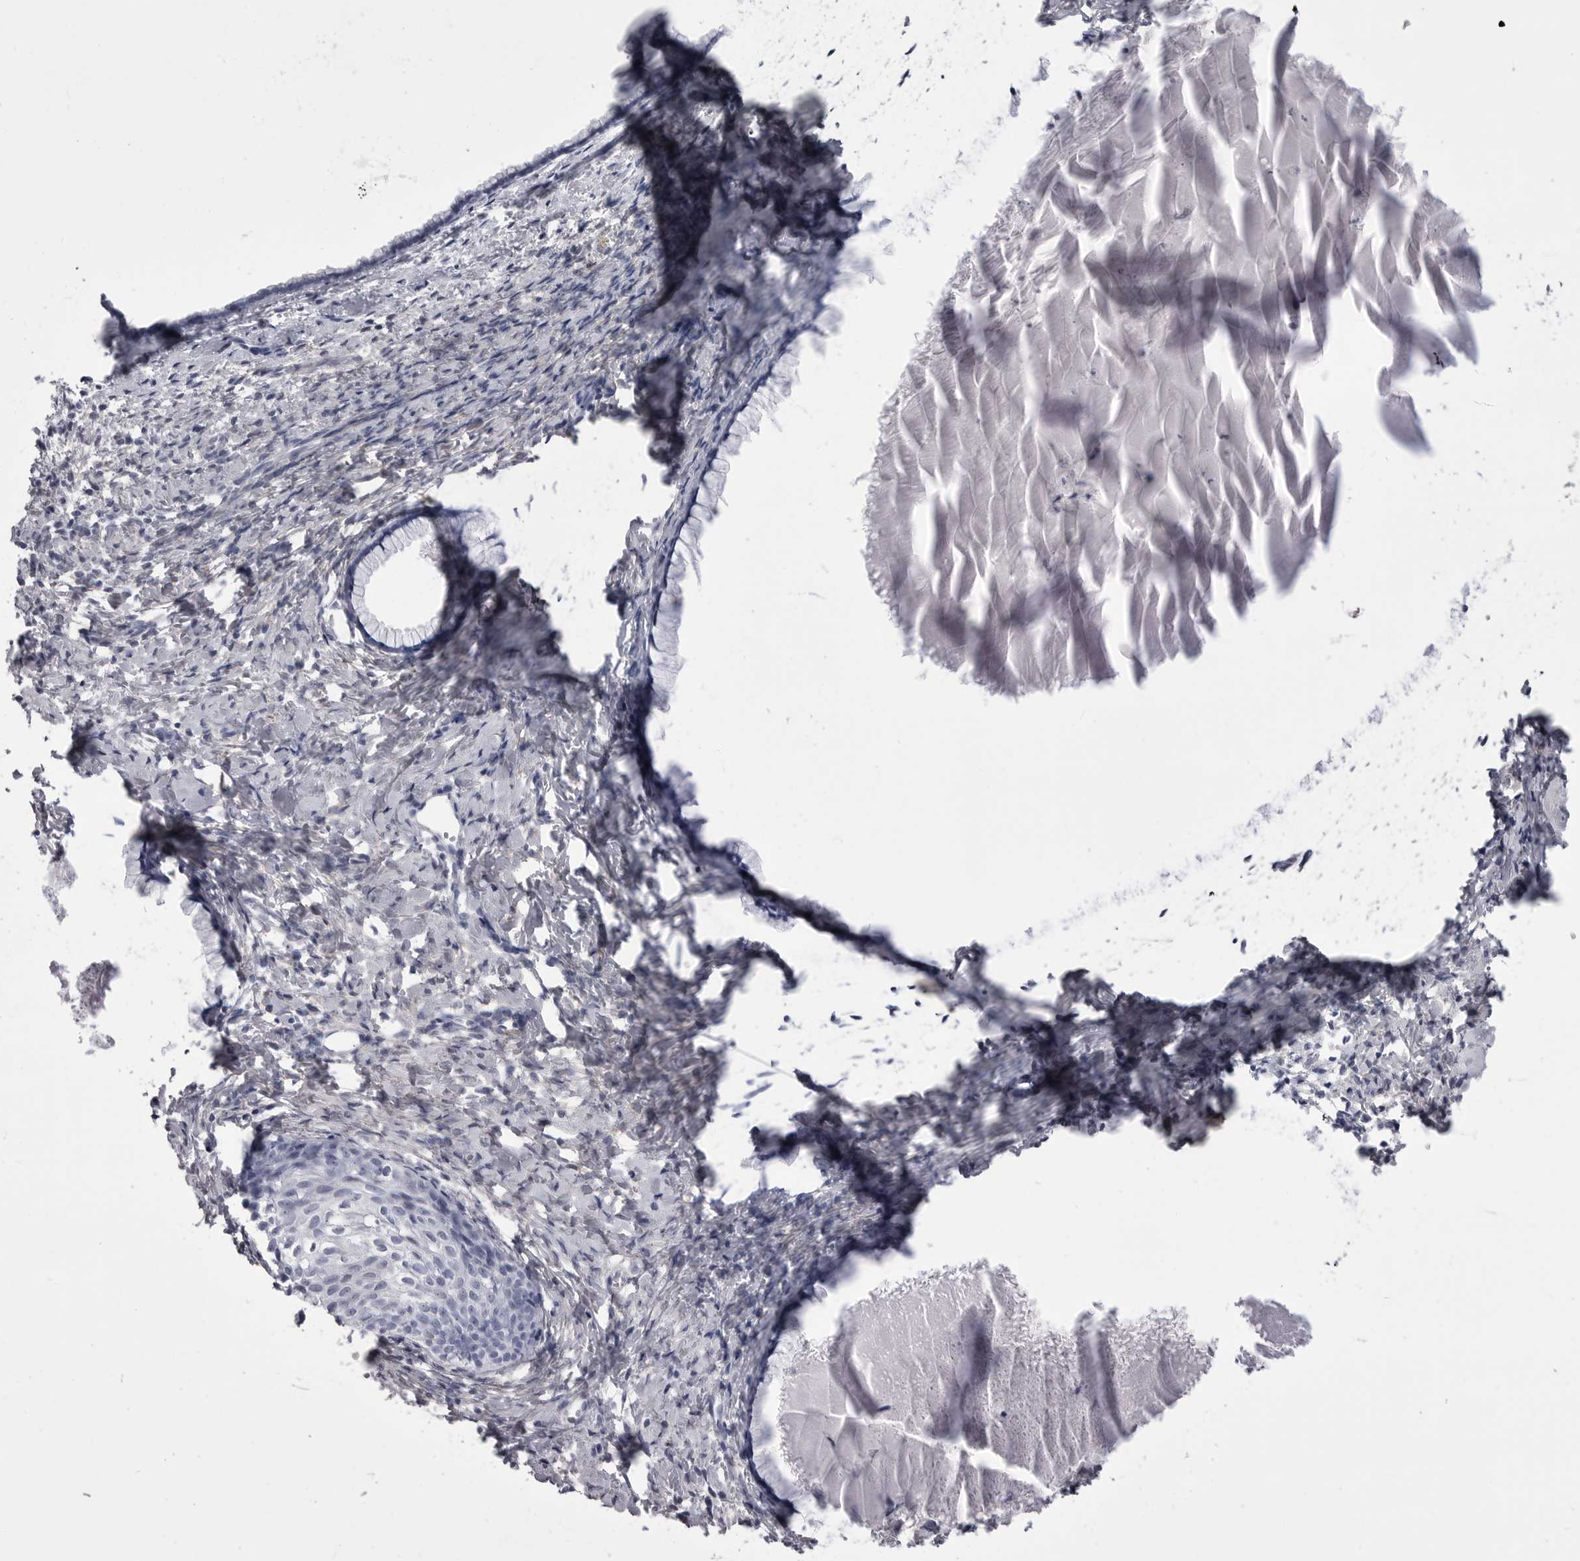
{"staining": {"intensity": "negative", "quantity": "none", "location": "none"}, "tissue": "cervix", "cell_type": "Glandular cells", "image_type": "normal", "snomed": [{"axis": "morphology", "description": "Normal tissue, NOS"}, {"axis": "topography", "description": "Cervix"}], "caption": "IHC micrograph of normal cervix: human cervix stained with DAB (3,3'-diaminobenzidine) shows no significant protein positivity in glandular cells. (DAB IHC with hematoxylin counter stain).", "gene": "ANK2", "patient": {"sex": "female", "age": 75}}